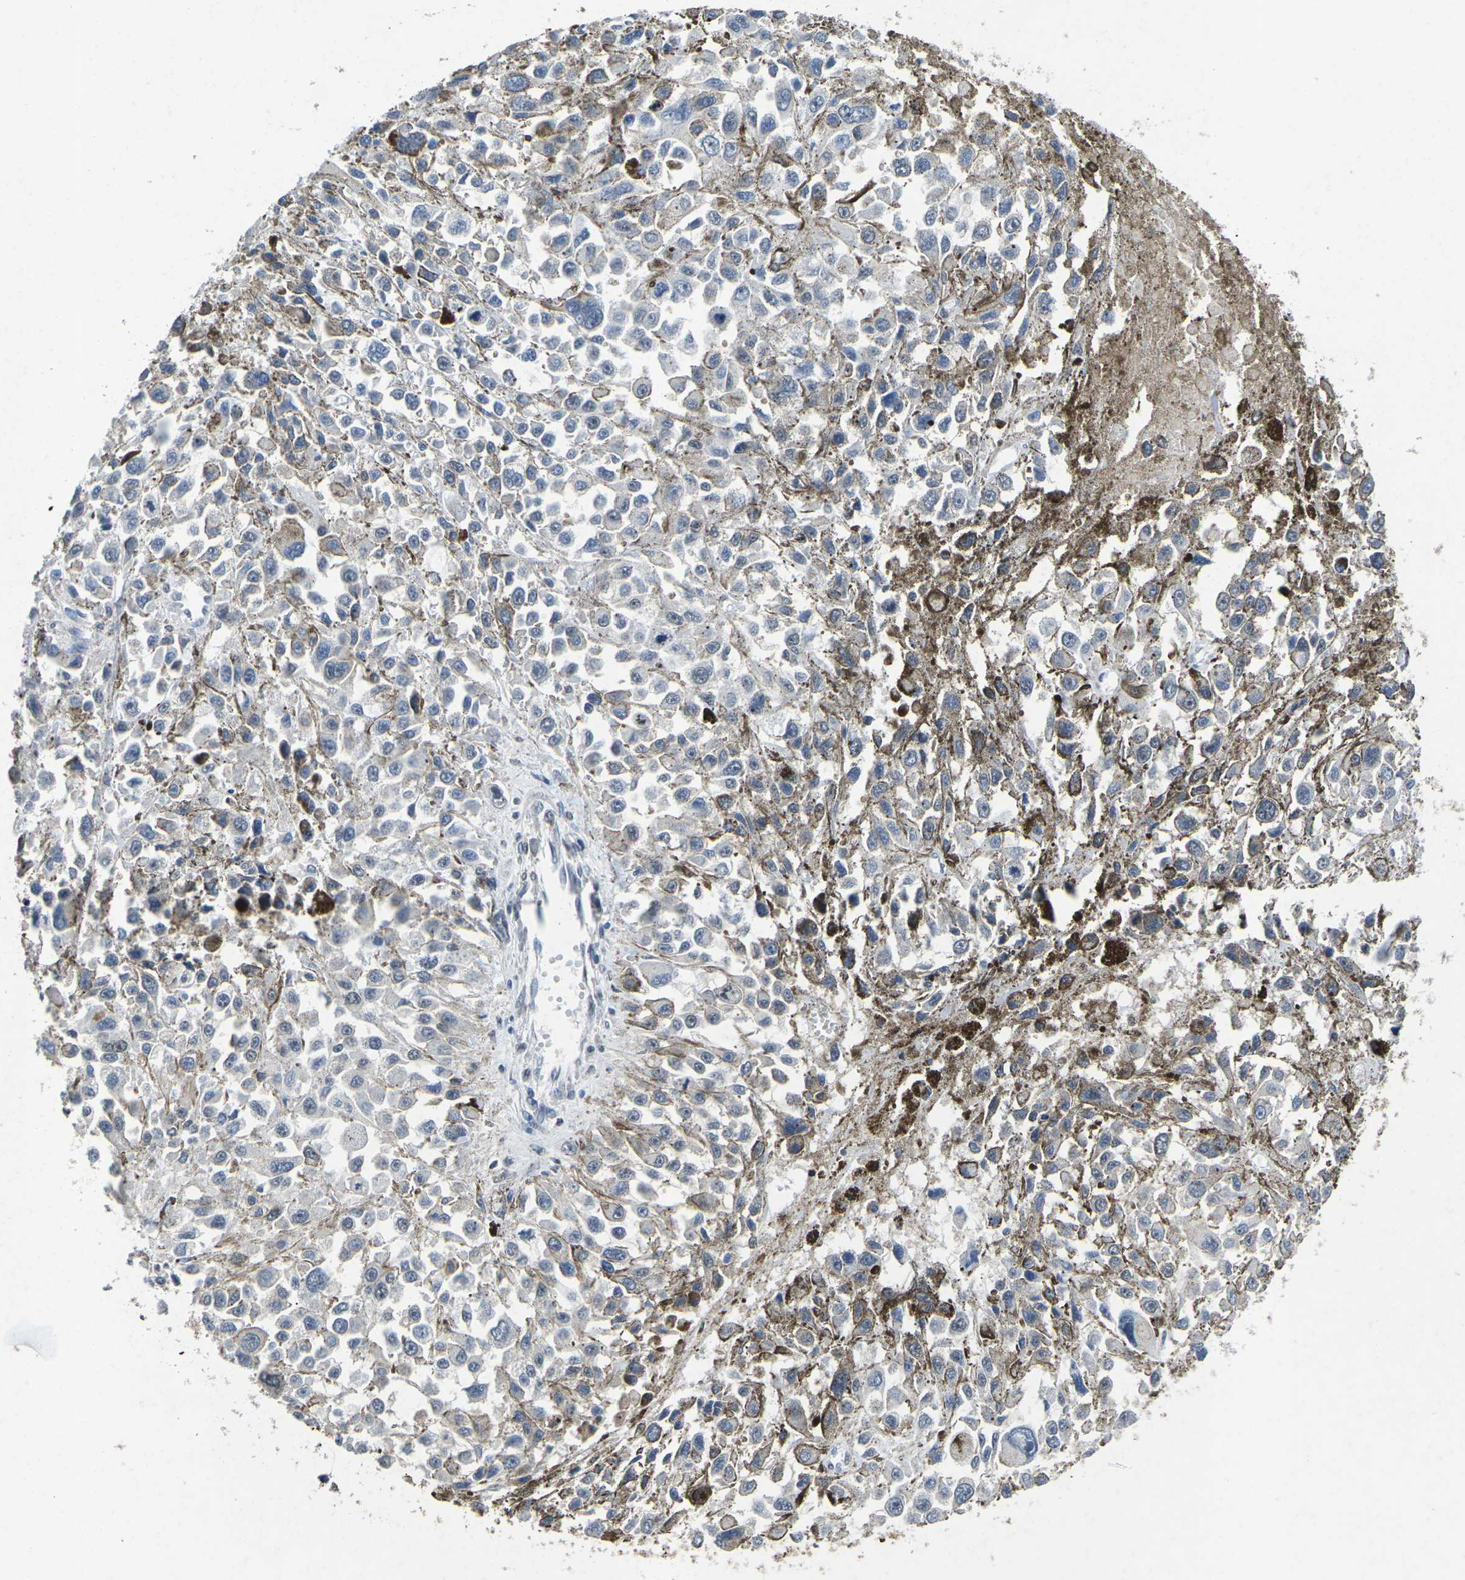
{"staining": {"intensity": "negative", "quantity": "none", "location": "none"}, "tissue": "melanoma", "cell_type": "Tumor cells", "image_type": "cancer", "snomed": [{"axis": "morphology", "description": "Malignant melanoma, Metastatic site"}, {"axis": "topography", "description": "Lymph node"}], "caption": "Photomicrograph shows no protein positivity in tumor cells of melanoma tissue.", "gene": "SCNN1B", "patient": {"sex": "male", "age": 59}}